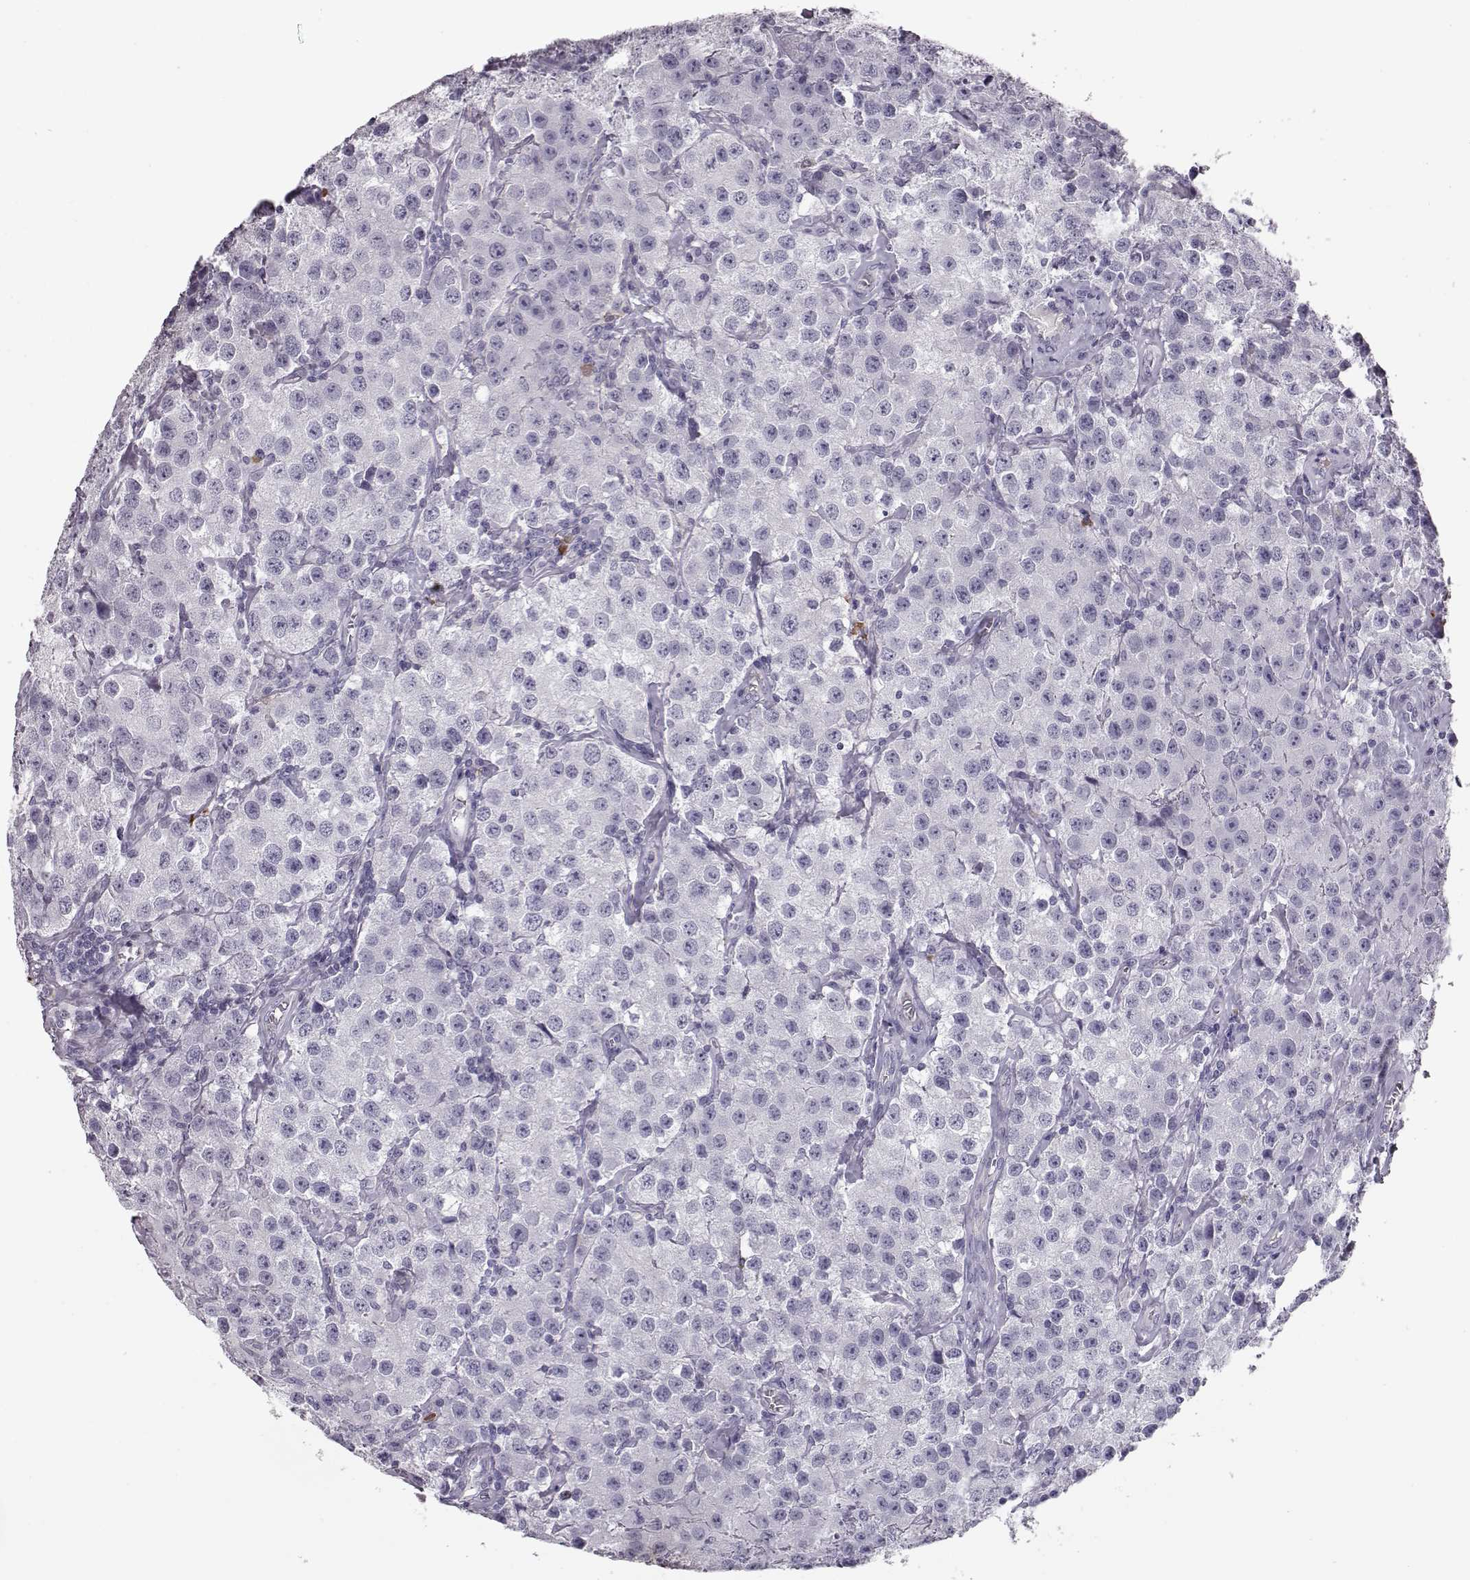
{"staining": {"intensity": "negative", "quantity": "none", "location": "none"}, "tissue": "testis cancer", "cell_type": "Tumor cells", "image_type": "cancer", "snomed": [{"axis": "morphology", "description": "Seminoma, NOS"}, {"axis": "topography", "description": "Testis"}], "caption": "Protein analysis of testis cancer reveals no significant positivity in tumor cells.", "gene": "CCL19", "patient": {"sex": "male", "age": 52}}